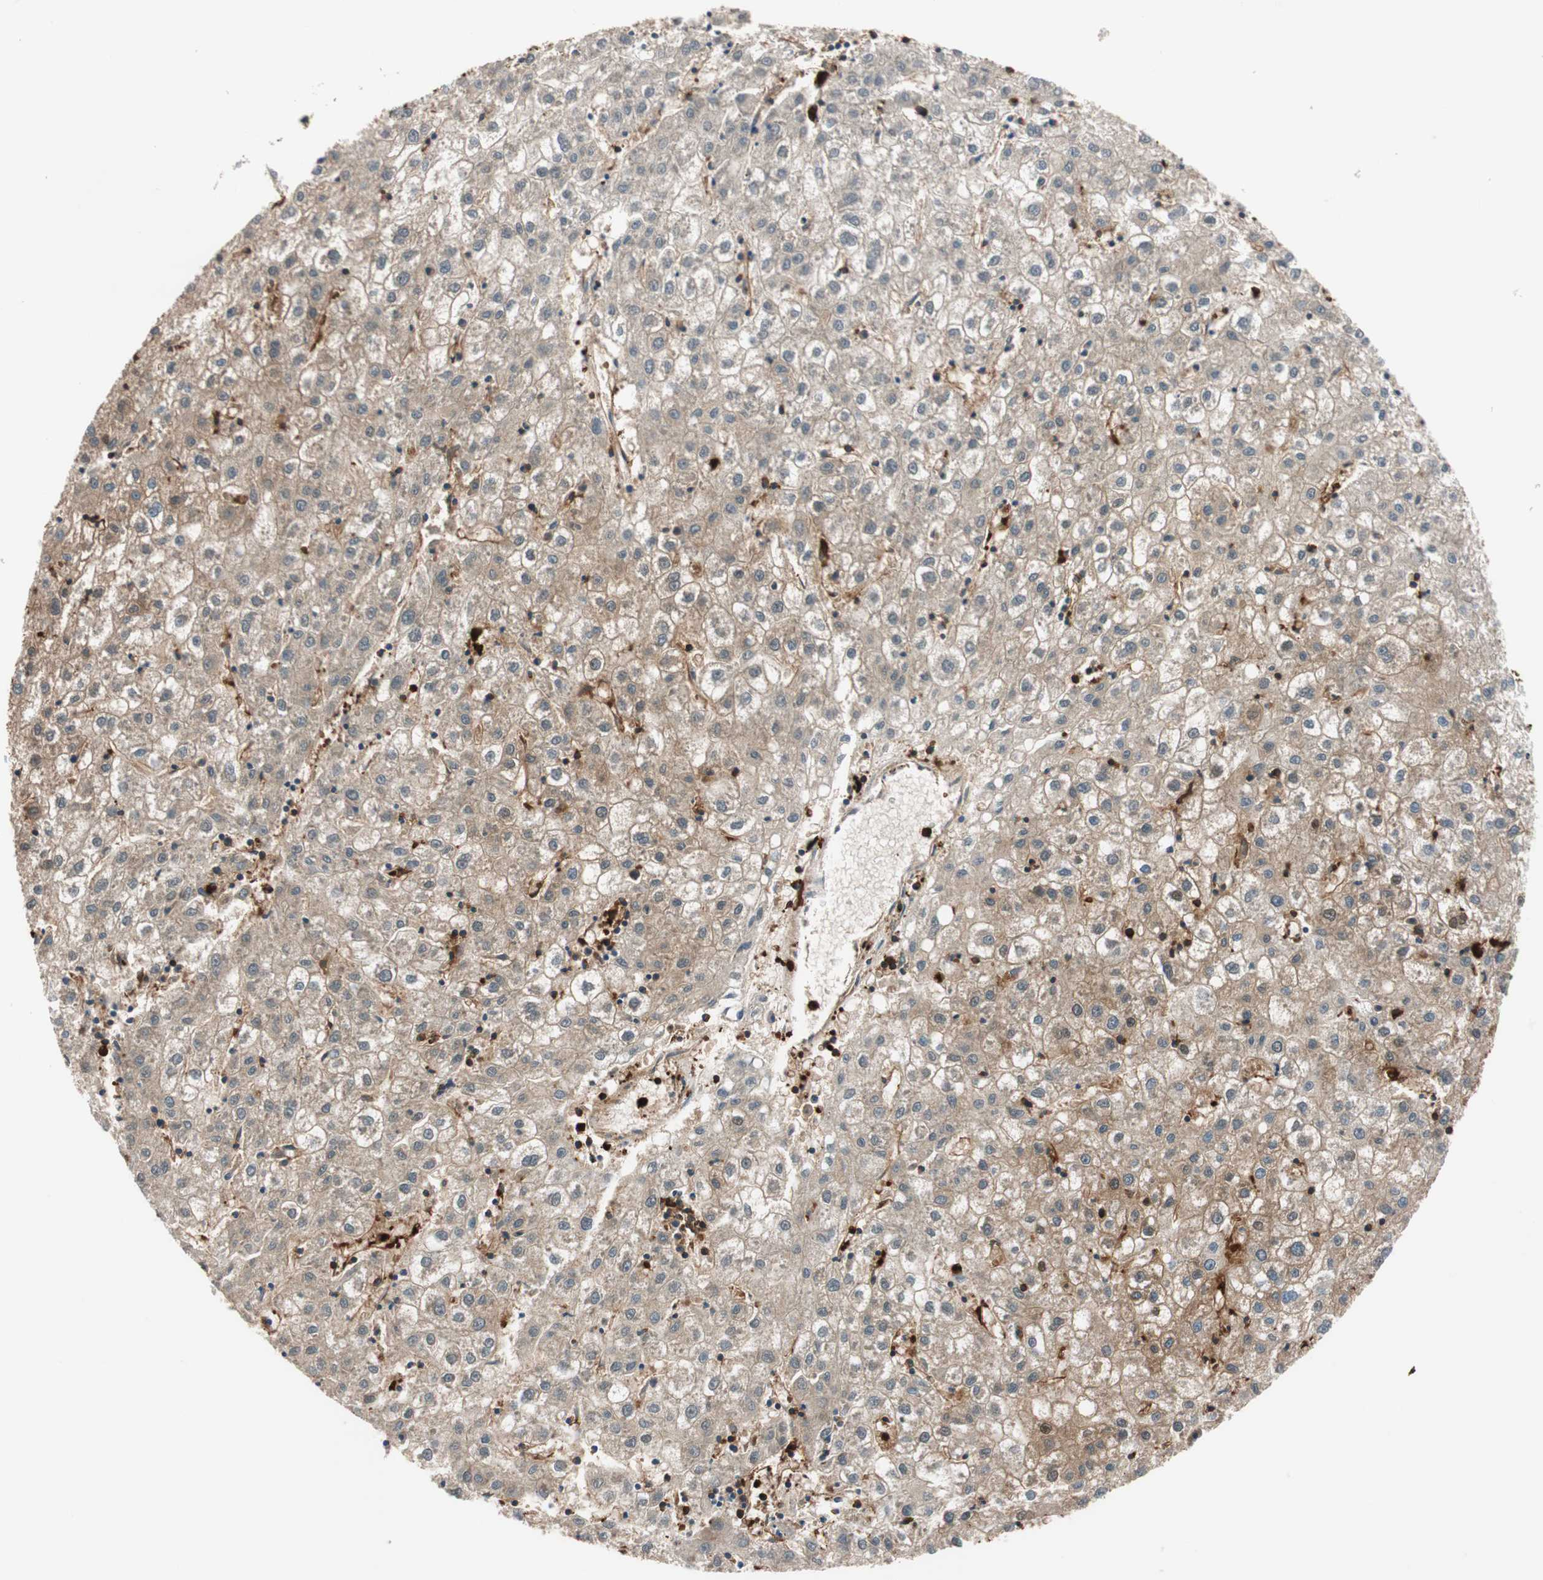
{"staining": {"intensity": "moderate", "quantity": ">75%", "location": "cytoplasmic/membranous"}, "tissue": "liver cancer", "cell_type": "Tumor cells", "image_type": "cancer", "snomed": [{"axis": "morphology", "description": "Carcinoma, Hepatocellular, NOS"}, {"axis": "topography", "description": "Liver"}], "caption": "Liver cancer (hepatocellular carcinoma) stained with a protein marker demonstrates moderate staining in tumor cells.", "gene": "VASP", "patient": {"sex": "male", "age": 72}}